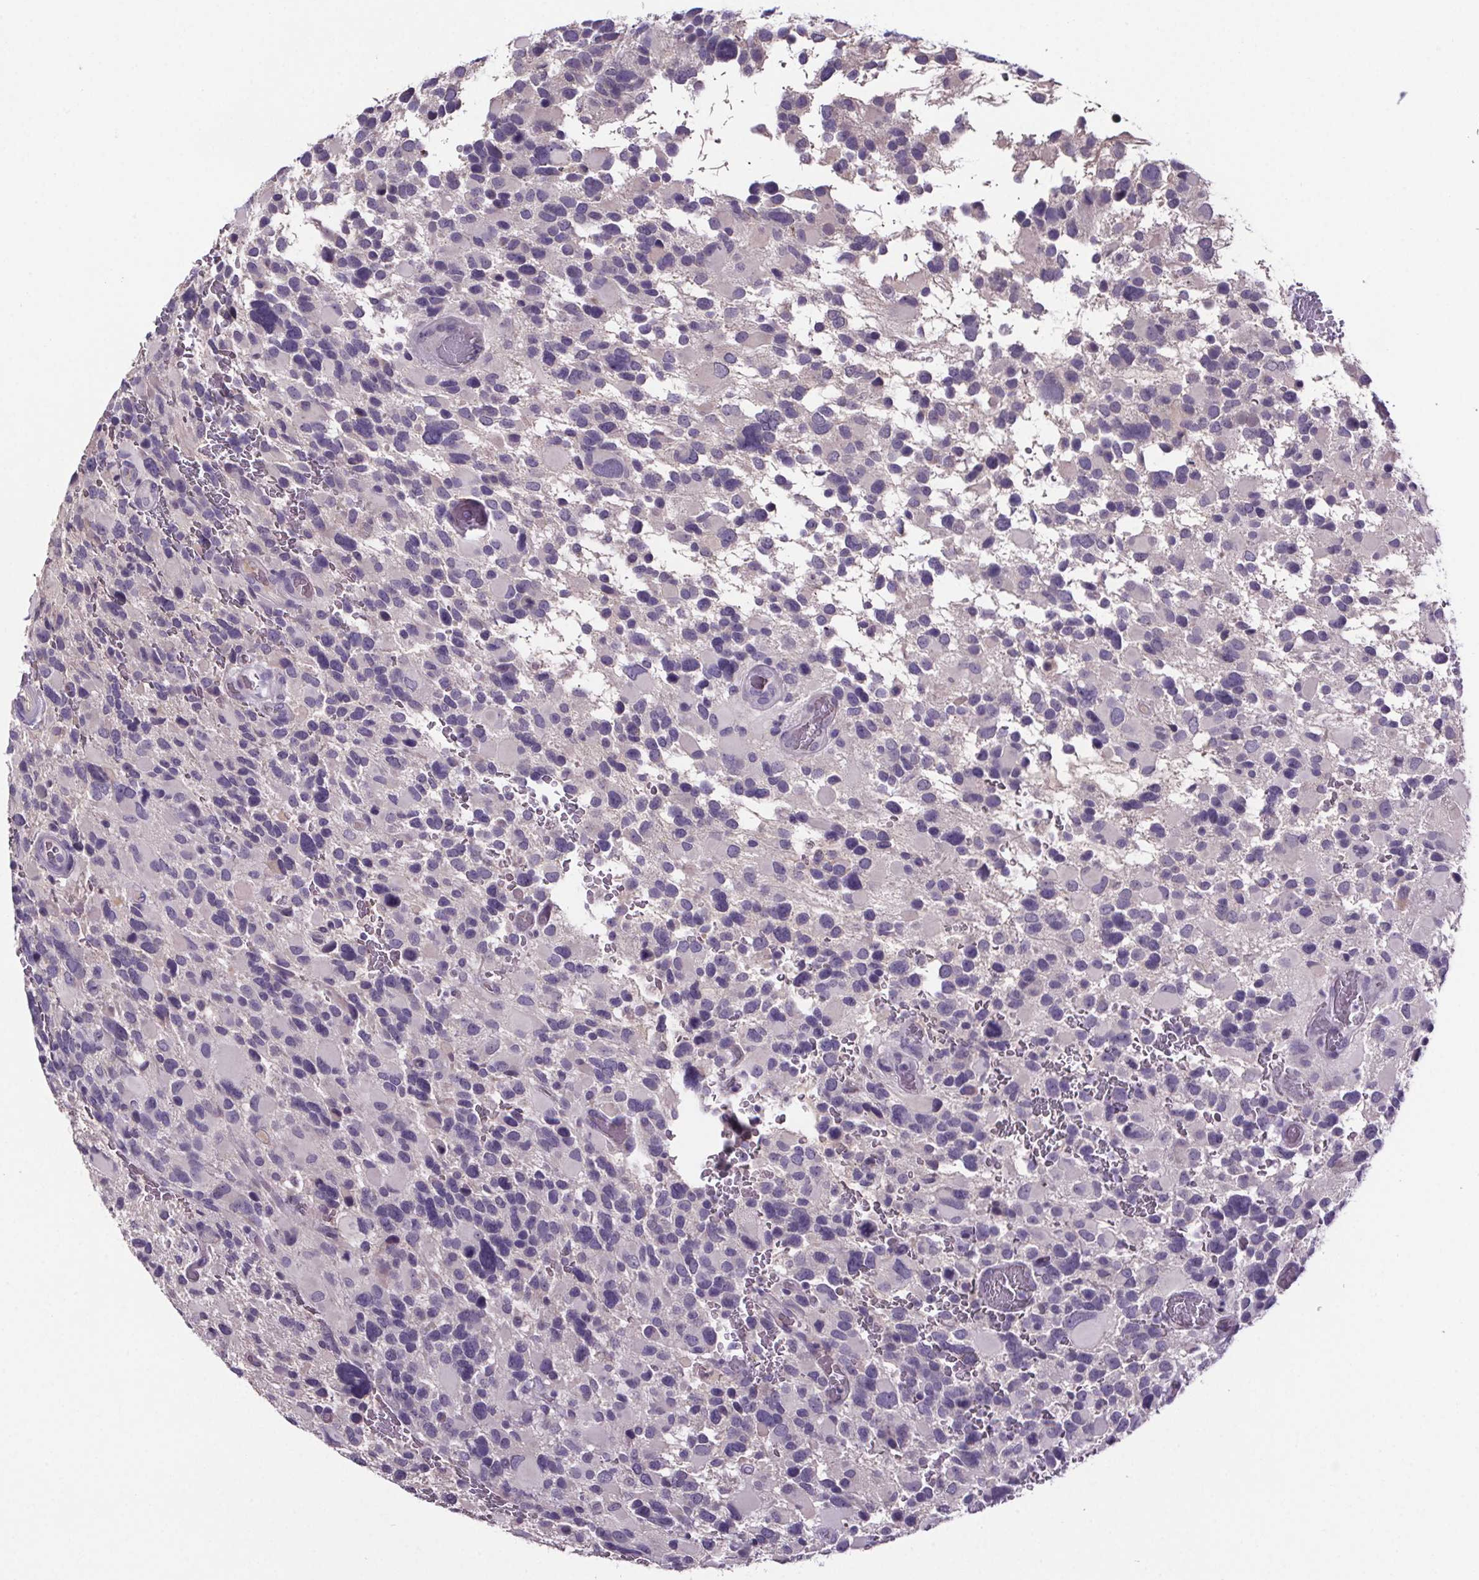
{"staining": {"intensity": "negative", "quantity": "none", "location": "none"}, "tissue": "glioma", "cell_type": "Tumor cells", "image_type": "cancer", "snomed": [{"axis": "morphology", "description": "Glioma, malignant, Low grade"}, {"axis": "topography", "description": "Brain"}], "caption": "This is an immunohistochemistry (IHC) histopathology image of human glioma. There is no expression in tumor cells.", "gene": "CUBN", "patient": {"sex": "female", "age": 32}}